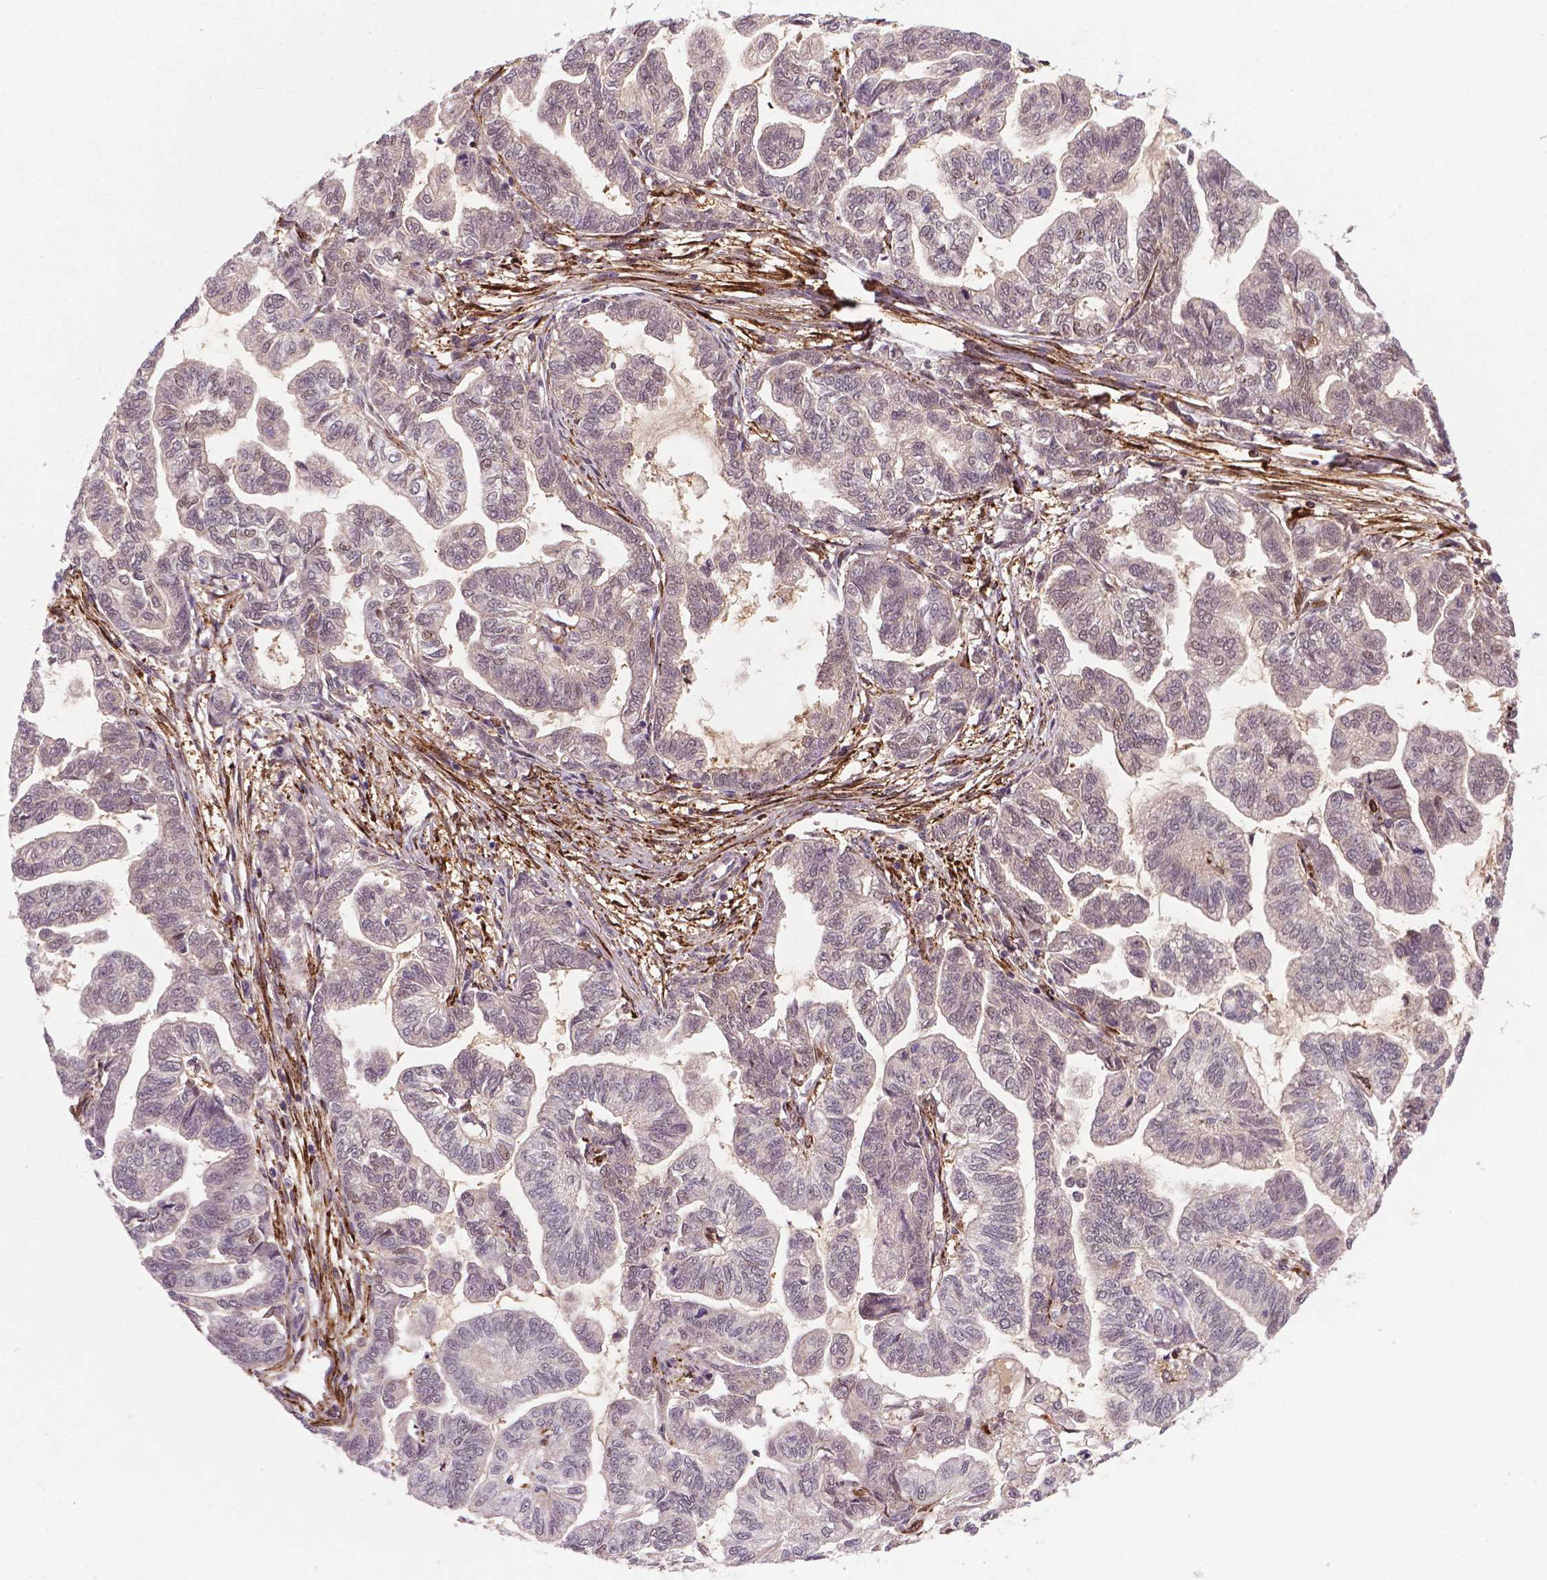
{"staining": {"intensity": "negative", "quantity": "none", "location": "none"}, "tissue": "stomach cancer", "cell_type": "Tumor cells", "image_type": "cancer", "snomed": [{"axis": "morphology", "description": "Adenocarcinoma, NOS"}, {"axis": "topography", "description": "Stomach"}], "caption": "Protein analysis of adenocarcinoma (stomach) shows no significant staining in tumor cells. The staining was performed using DAB to visualize the protein expression in brown, while the nuclei were stained in blue with hematoxylin (Magnification: 20x).", "gene": "PLIN3", "patient": {"sex": "male", "age": 83}}